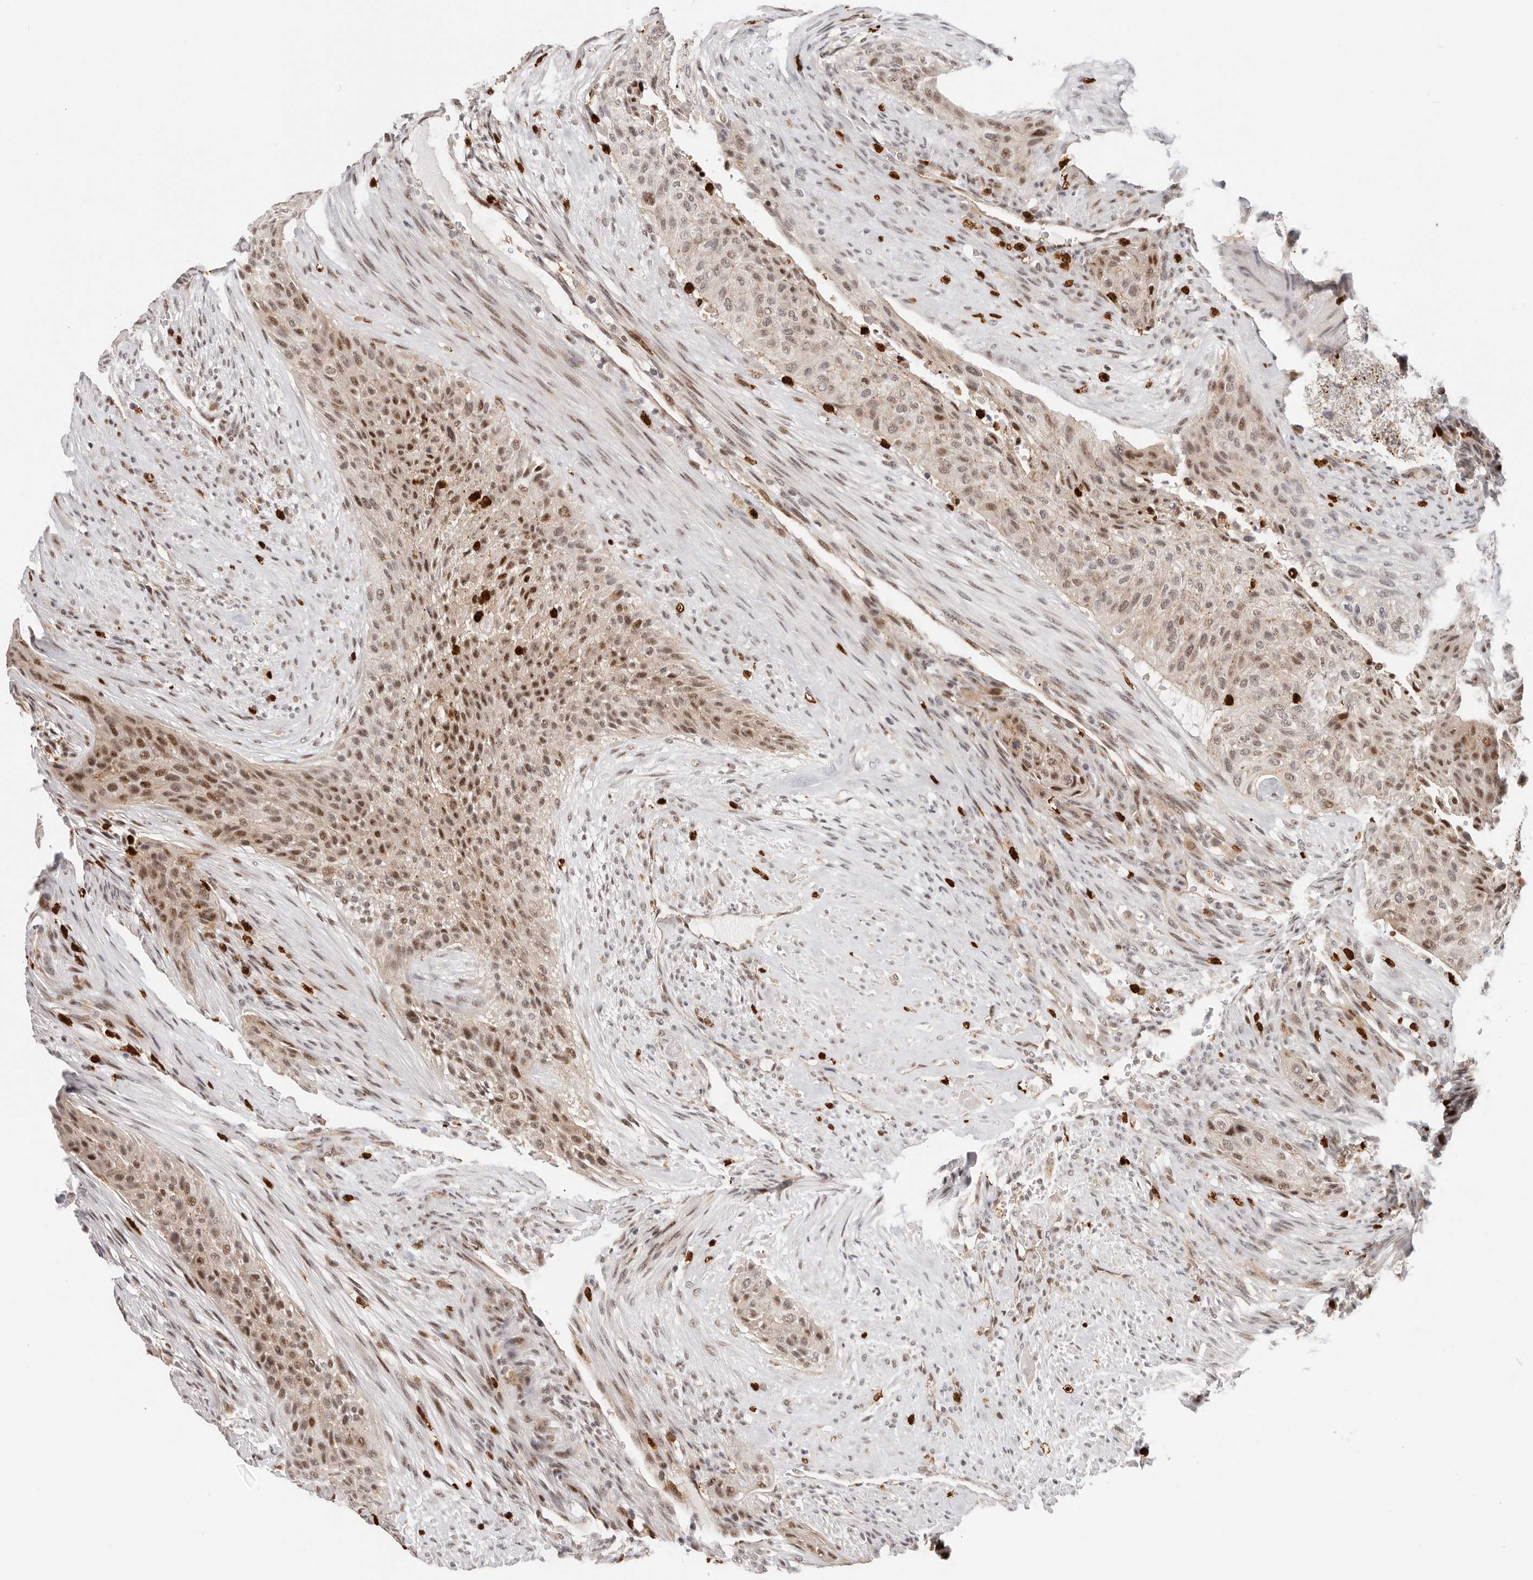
{"staining": {"intensity": "moderate", "quantity": ">75%", "location": "nuclear"}, "tissue": "urothelial cancer", "cell_type": "Tumor cells", "image_type": "cancer", "snomed": [{"axis": "morphology", "description": "Urothelial carcinoma, High grade"}, {"axis": "topography", "description": "Urinary bladder"}], "caption": "Immunohistochemical staining of human urothelial cancer exhibits medium levels of moderate nuclear protein expression in approximately >75% of tumor cells. The protein is stained brown, and the nuclei are stained in blue (DAB IHC with brightfield microscopy, high magnification).", "gene": "AFDN", "patient": {"sex": "male", "age": 35}}